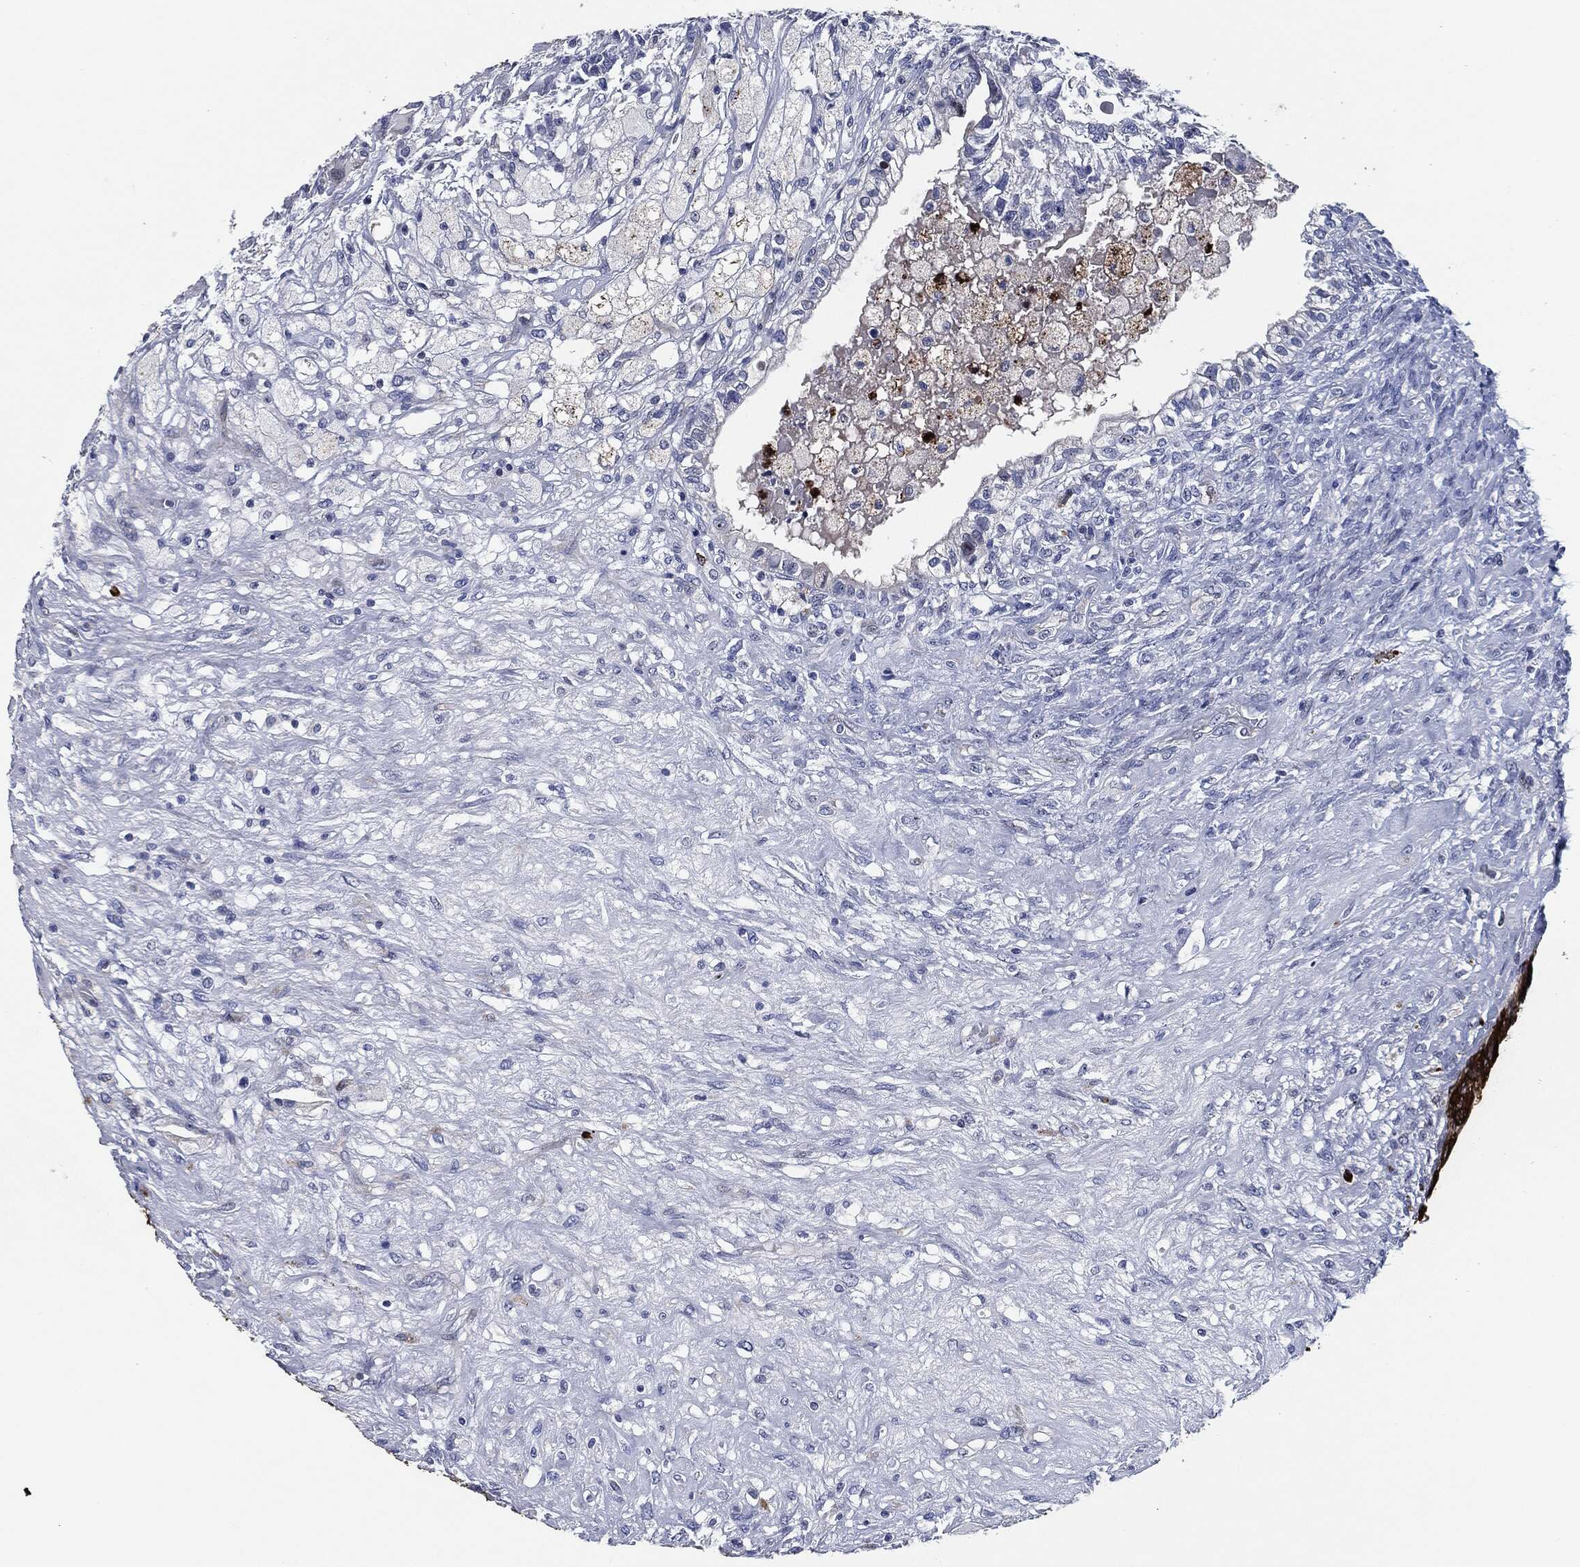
{"staining": {"intensity": "negative", "quantity": "none", "location": "none"}, "tissue": "testis cancer", "cell_type": "Tumor cells", "image_type": "cancer", "snomed": [{"axis": "morphology", "description": "Seminoma, NOS"}, {"axis": "morphology", "description": "Carcinoma, Embryonal, NOS"}, {"axis": "topography", "description": "Testis"}], "caption": "Immunohistochemistry (IHC) micrograph of neoplastic tissue: embryonal carcinoma (testis) stained with DAB (3,3'-diaminobenzidine) demonstrates no significant protein positivity in tumor cells. Nuclei are stained in blue.", "gene": "MPO", "patient": {"sex": "male", "age": 41}}